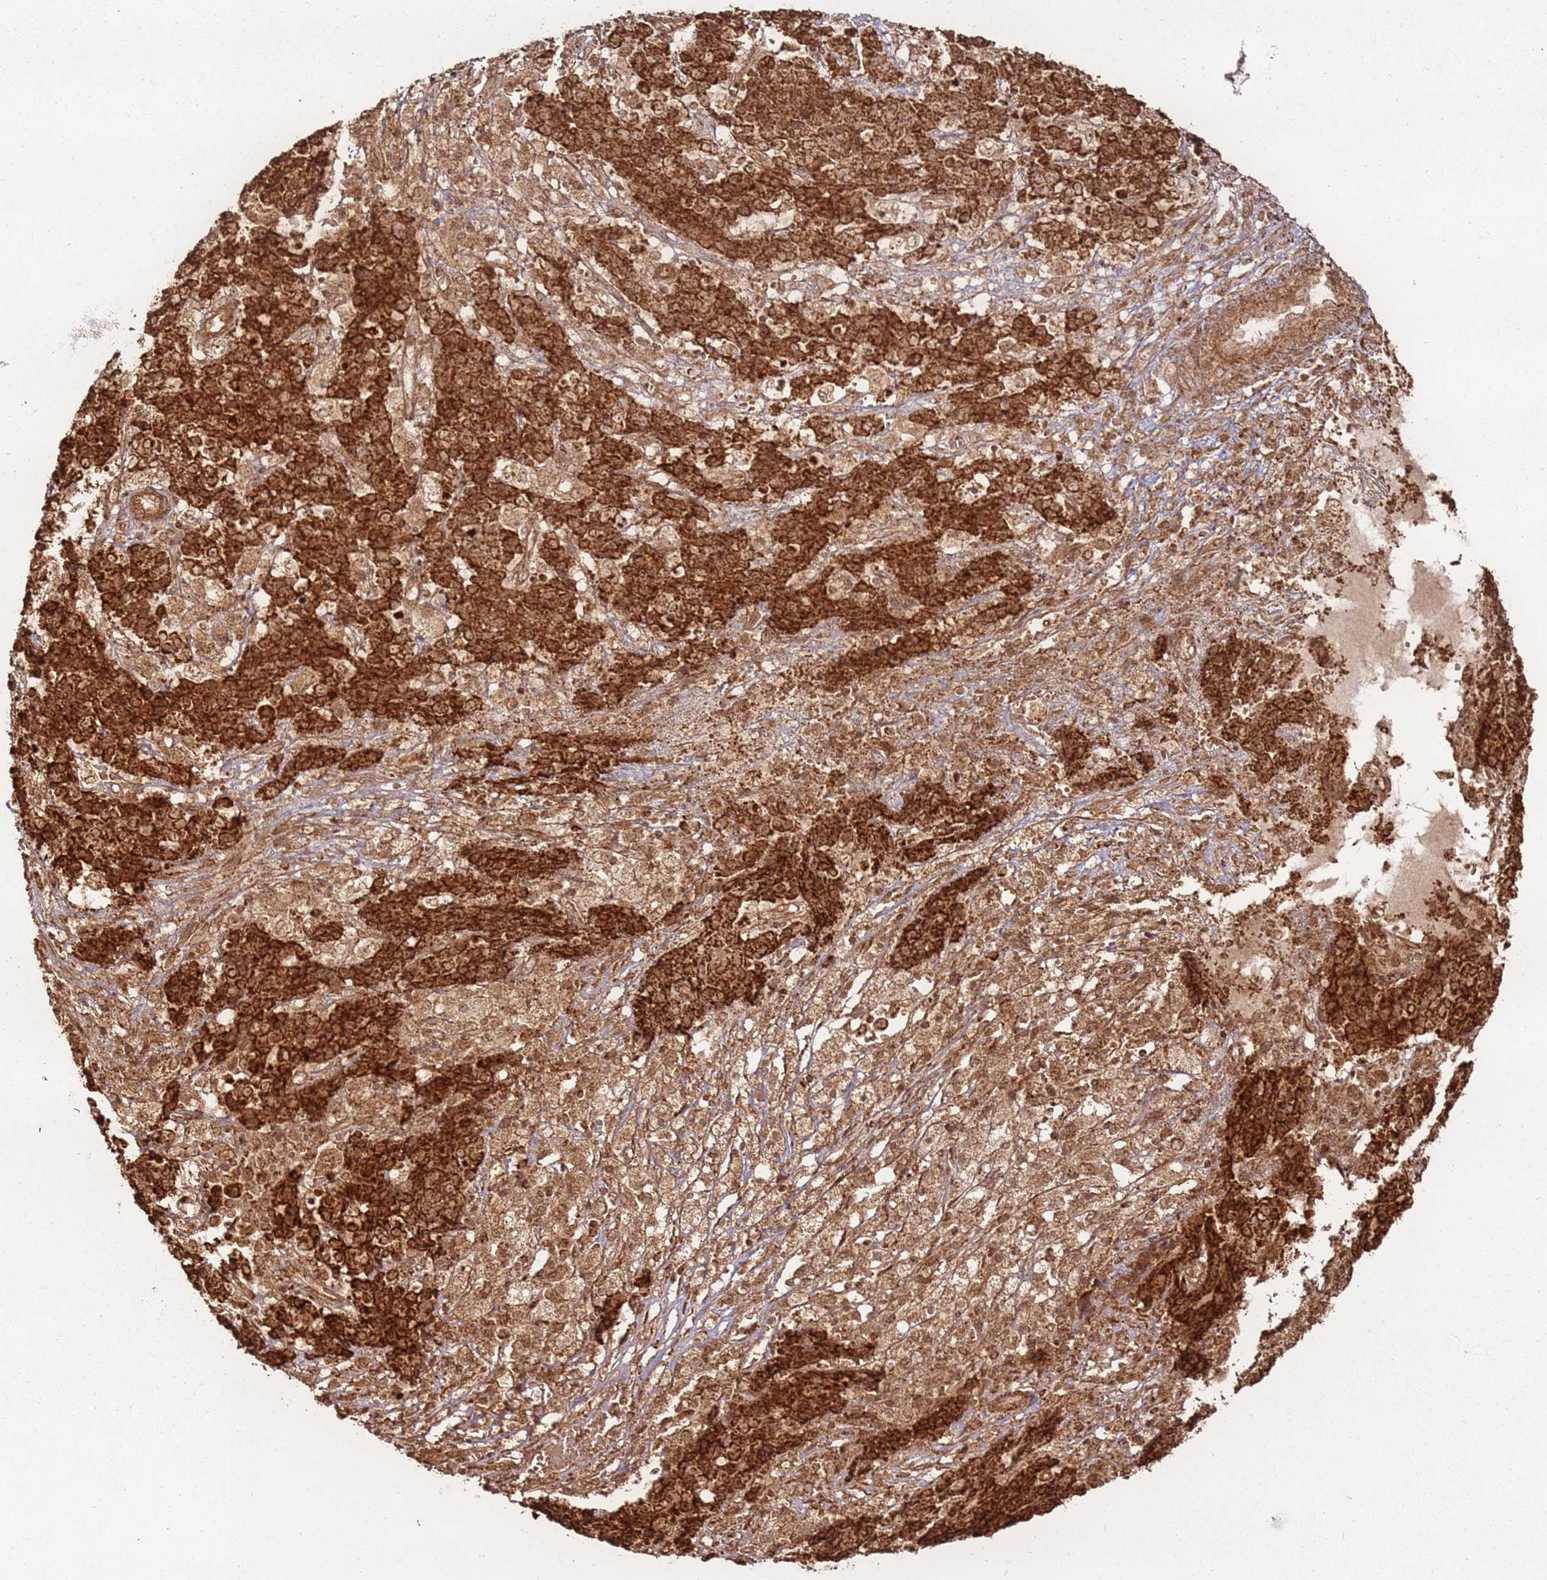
{"staining": {"intensity": "strong", "quantity": ">75%", "location": "cytoplasmic/membranous"}, "tissue": "ovarian cancer", "cell_type": "Tumor cells", "image_type": "cancer", "snomed": [{"axis": "morphology", "description": "Carcinoma, endometroid"}, {"axis": "topography", "description": "Ovary"}], "caption": "DAB immunohistochemical staining of ovarian cancer exhibits strong cytoplasmic/membranous protein expression in about >75% of tumor cells. The staining was performed using DAB (3,3'-diaminobenzidine), with brown indicating positive protein expression. Nuclei are stained blue with hematoxylin.", "gene": "MRPS6", "patient": {"sex": "female", "age": 42}}